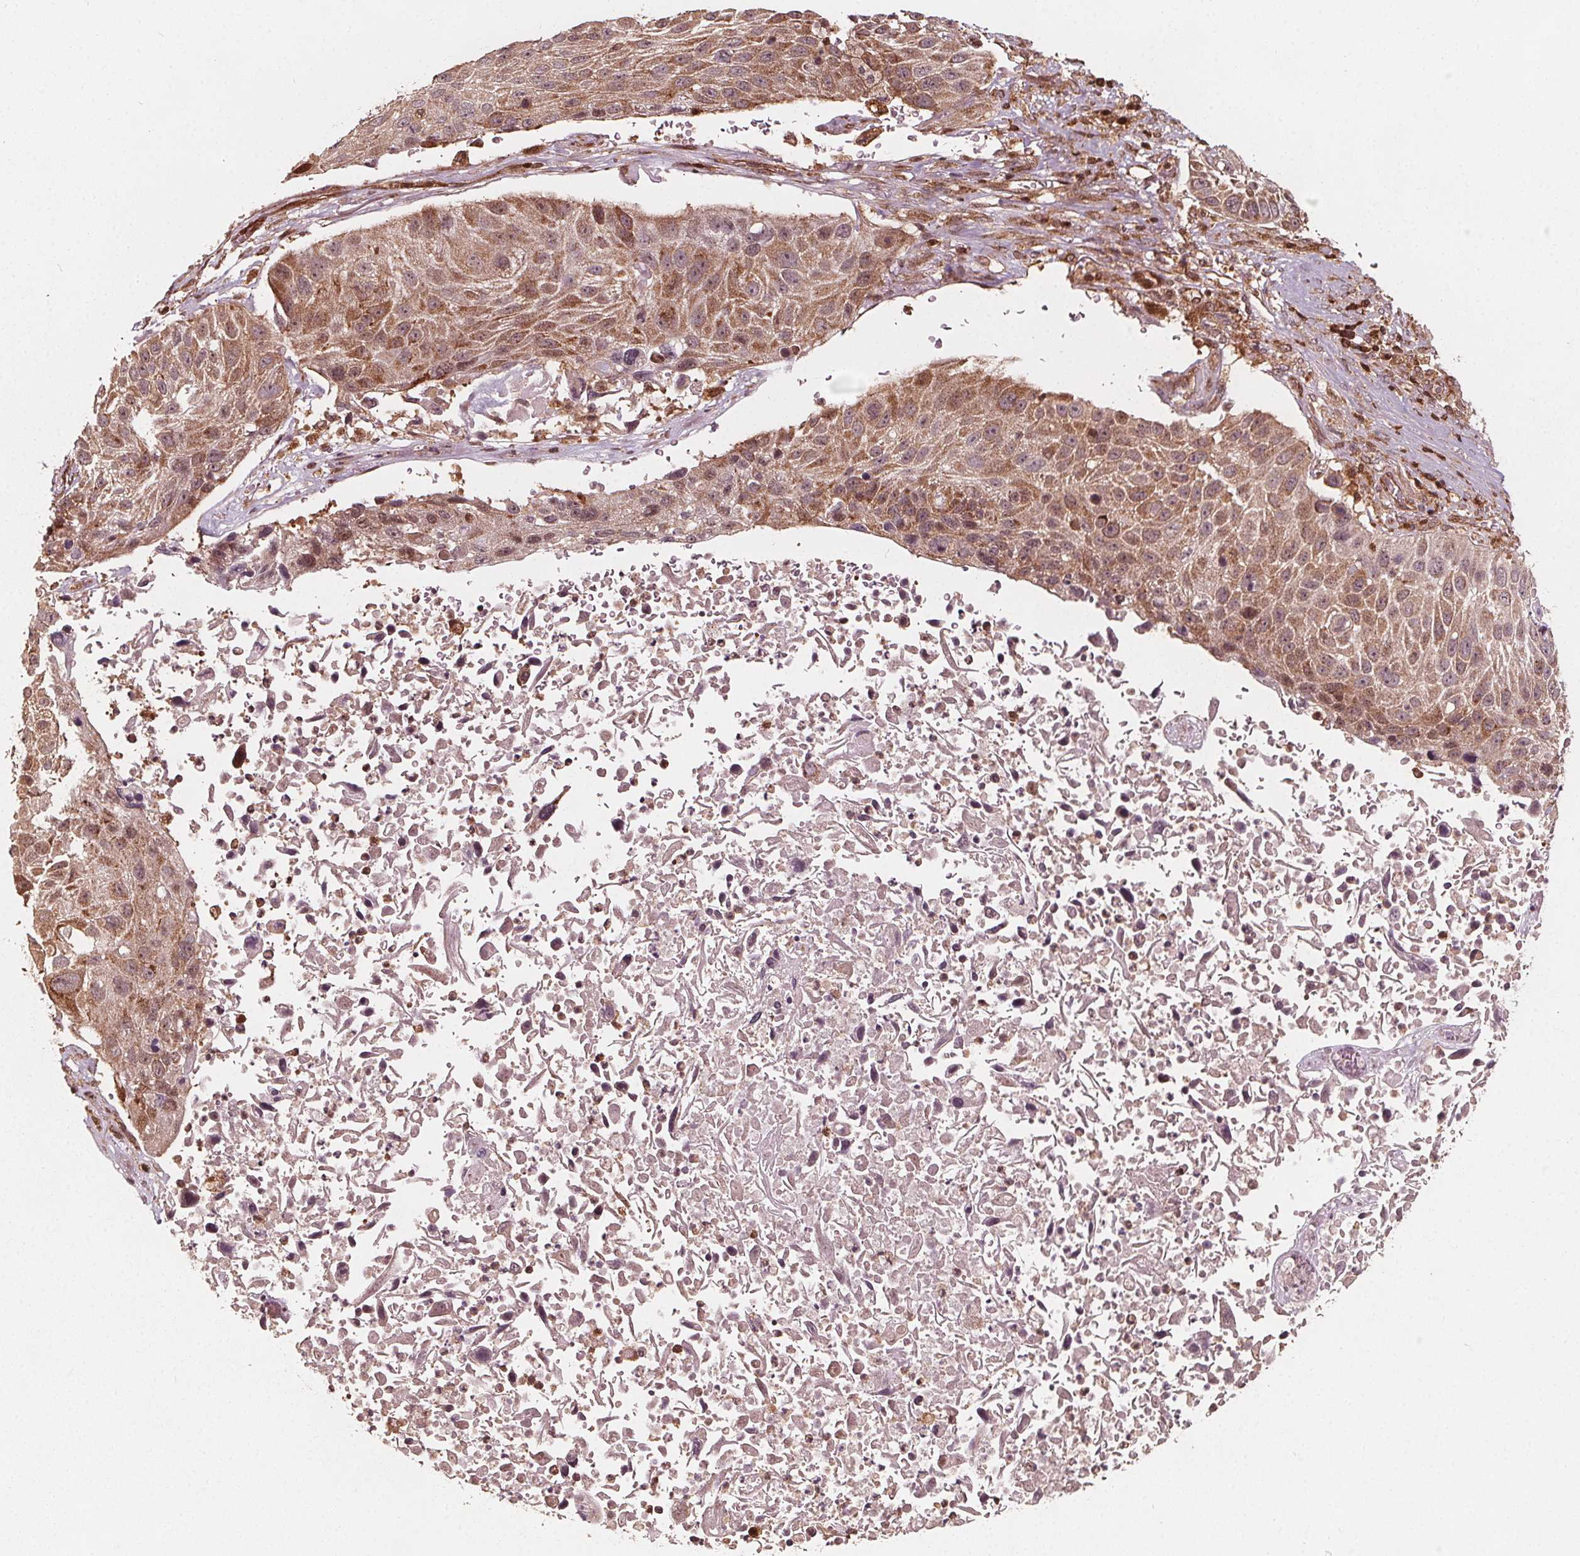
{"staining": {"intensity": "moderate", "quantity": ">75%", "location": "cytoplasmic/membranous"}, "tissue": "lung cancer", "cell_type": "Tumor cells", "image_type": "cancer", "snomed": [{"axis": "morphology", "description": "Normal morphology"}, {"axis": "morphology", "description": "Squamous cell carcinoma, NOS"}, {"axis": "topography", "description": "Lymph node"}, {"axis": "topography", "description": "Lung"}], "caption": "IHC of lung cancer displays medium levels of moderate cytoplasmic/membranous expression in about >75% of tumor cells.", "gene": "AIP", "patient": {"sex": "male", "age": 67}}